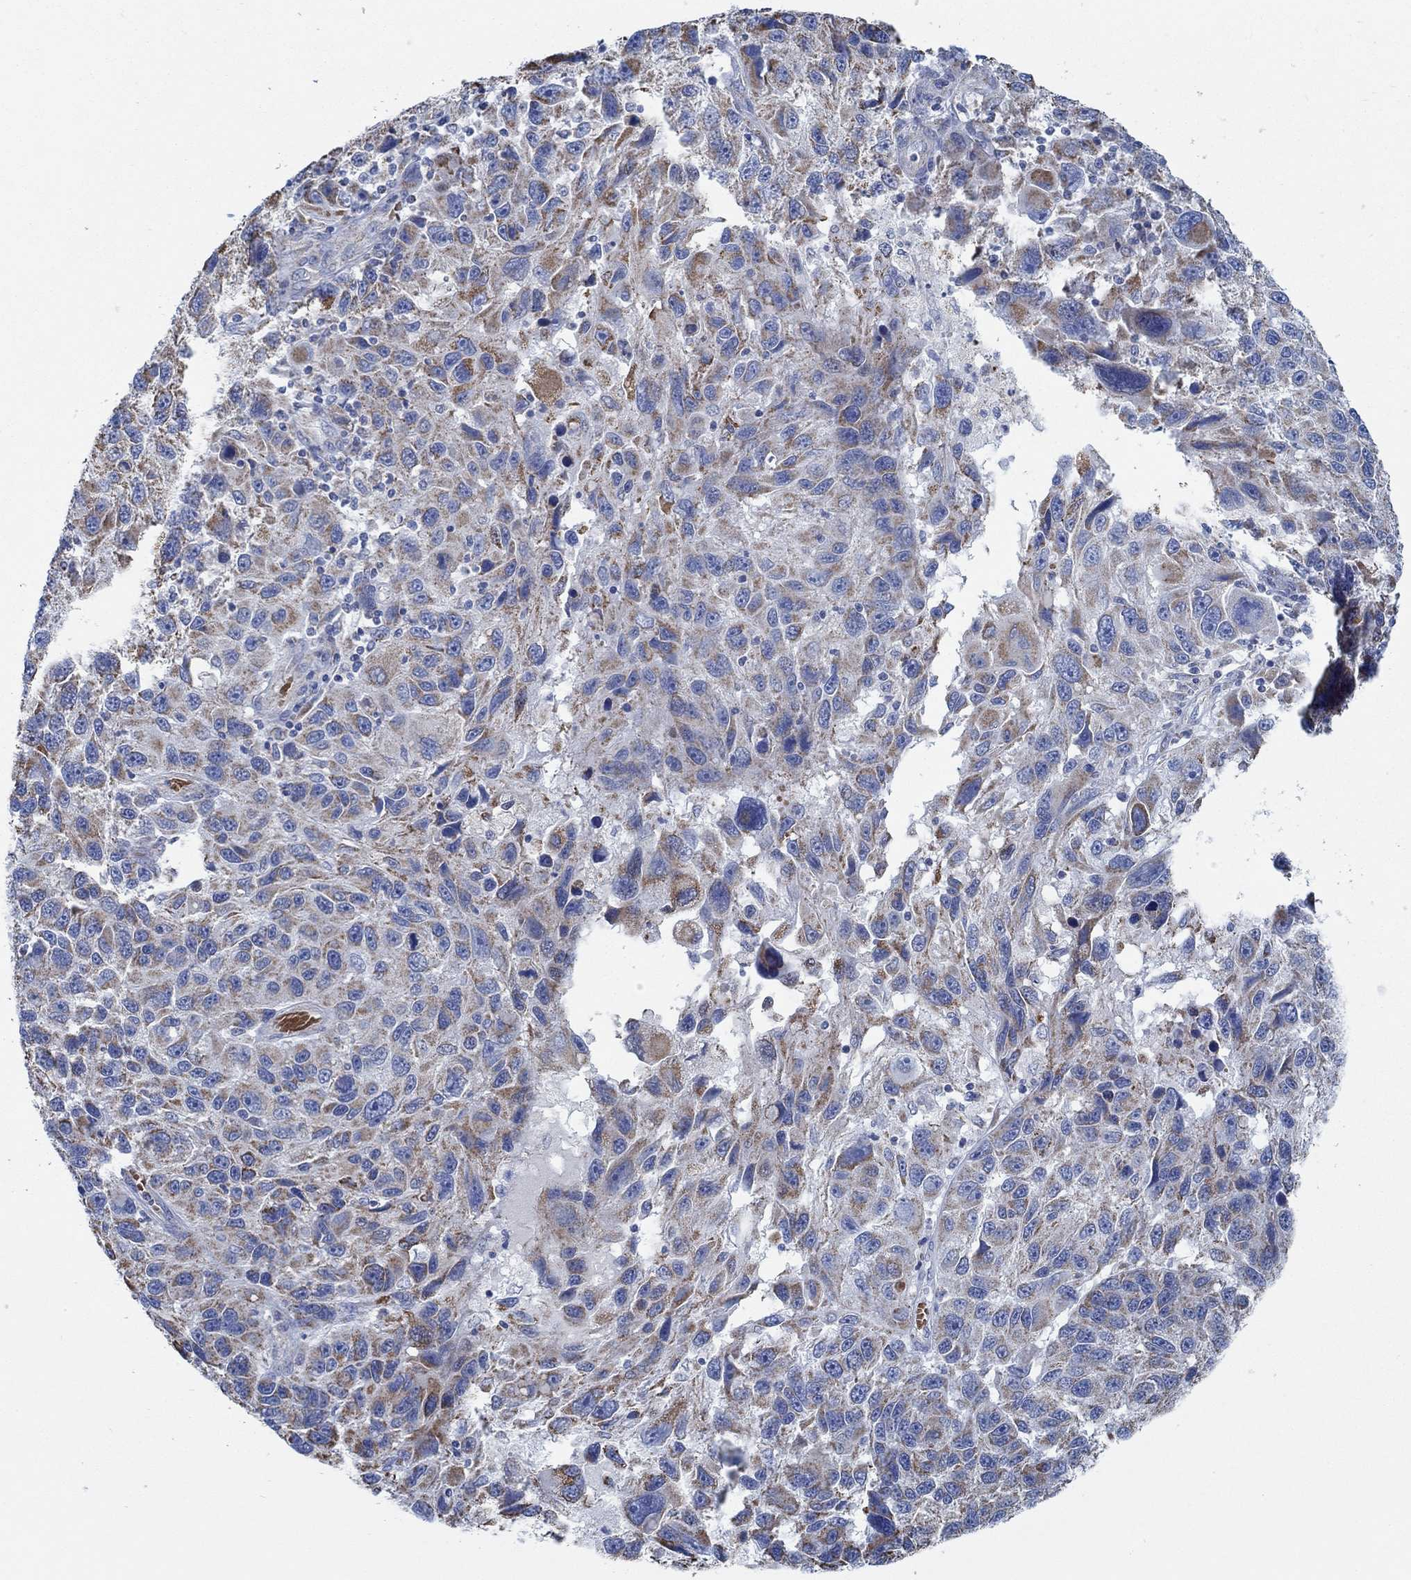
{"staining": {"intensity": "strong", "quantity": "<25%", "location": "cytoplasmic/membranous"}, "tissue": "melanoma", "cell_type": "Tumor cells", "image_type": "cancer", "snomed": [{"axis": "morphology", "description": "Malignant melanoma, NOS"}, {"axis": "topography", "description": "Skin"}], "caption": "IHC image of melanoma stained for a protein (brown), which exhibits medium levels of strong cytoplasmic/membranous staining in approximately <25% of tumor cells.", "gene": "GLOD5", "patient": {"sex": "male", "age": 53}}